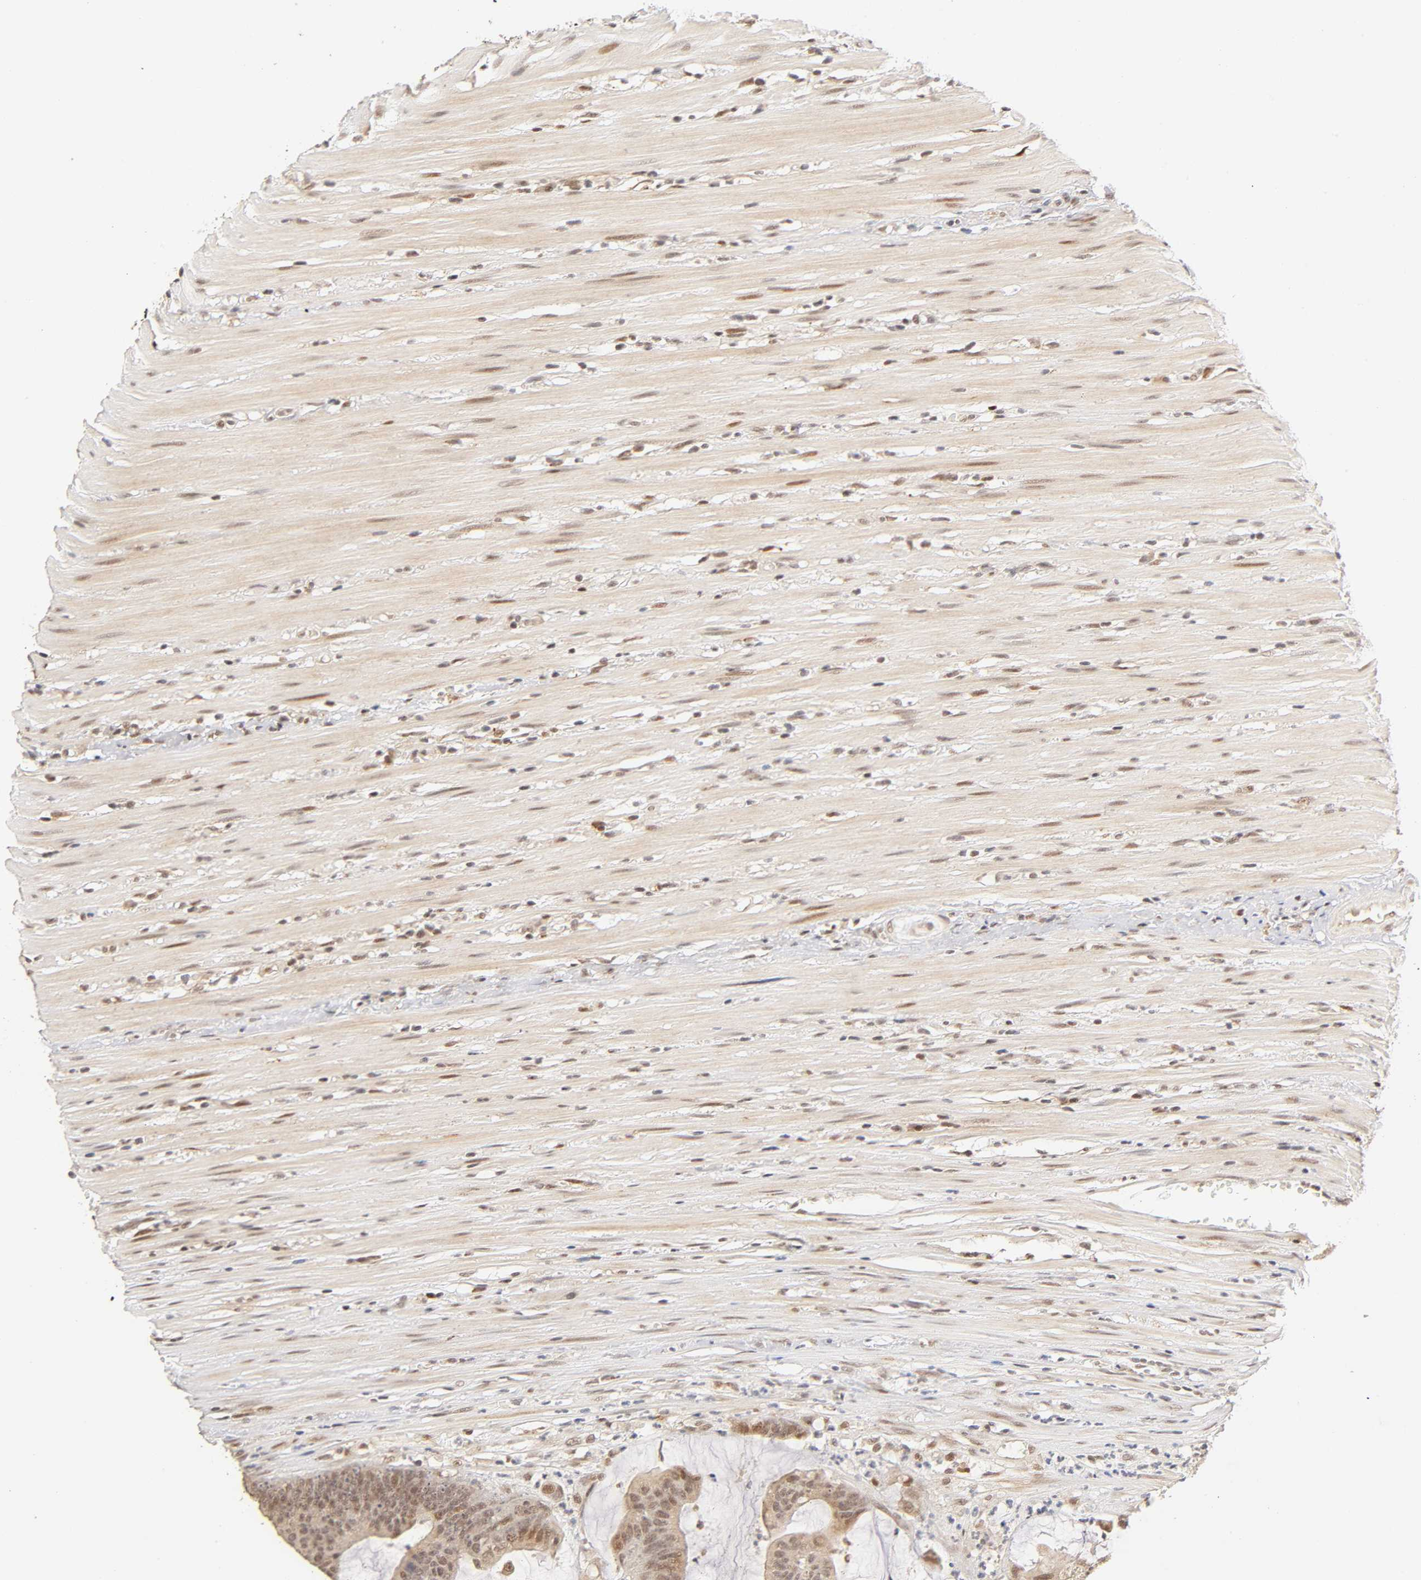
{"staining": {"intensity": "weak", "quantity": "25%-75%", "location": "cytoplasmic/membranous,nuclear"}, "tissue": "colorectal cancer", "cell_type": "Tumor cells", "image_type": "cancer", "snomed": [{"axis": "morphology", "description": "Adenocarcinoma, NOS"}, {"axis": "topography", "description": "Rectum"}], "caption": "A brown stain highlights weak cytoplasmic/membranous and nuclear staining of a protein in human colorectal adenocarcinoma tumor cells.", "gene": "TAF10", "patient": {"sex": "female", "age": 66}}